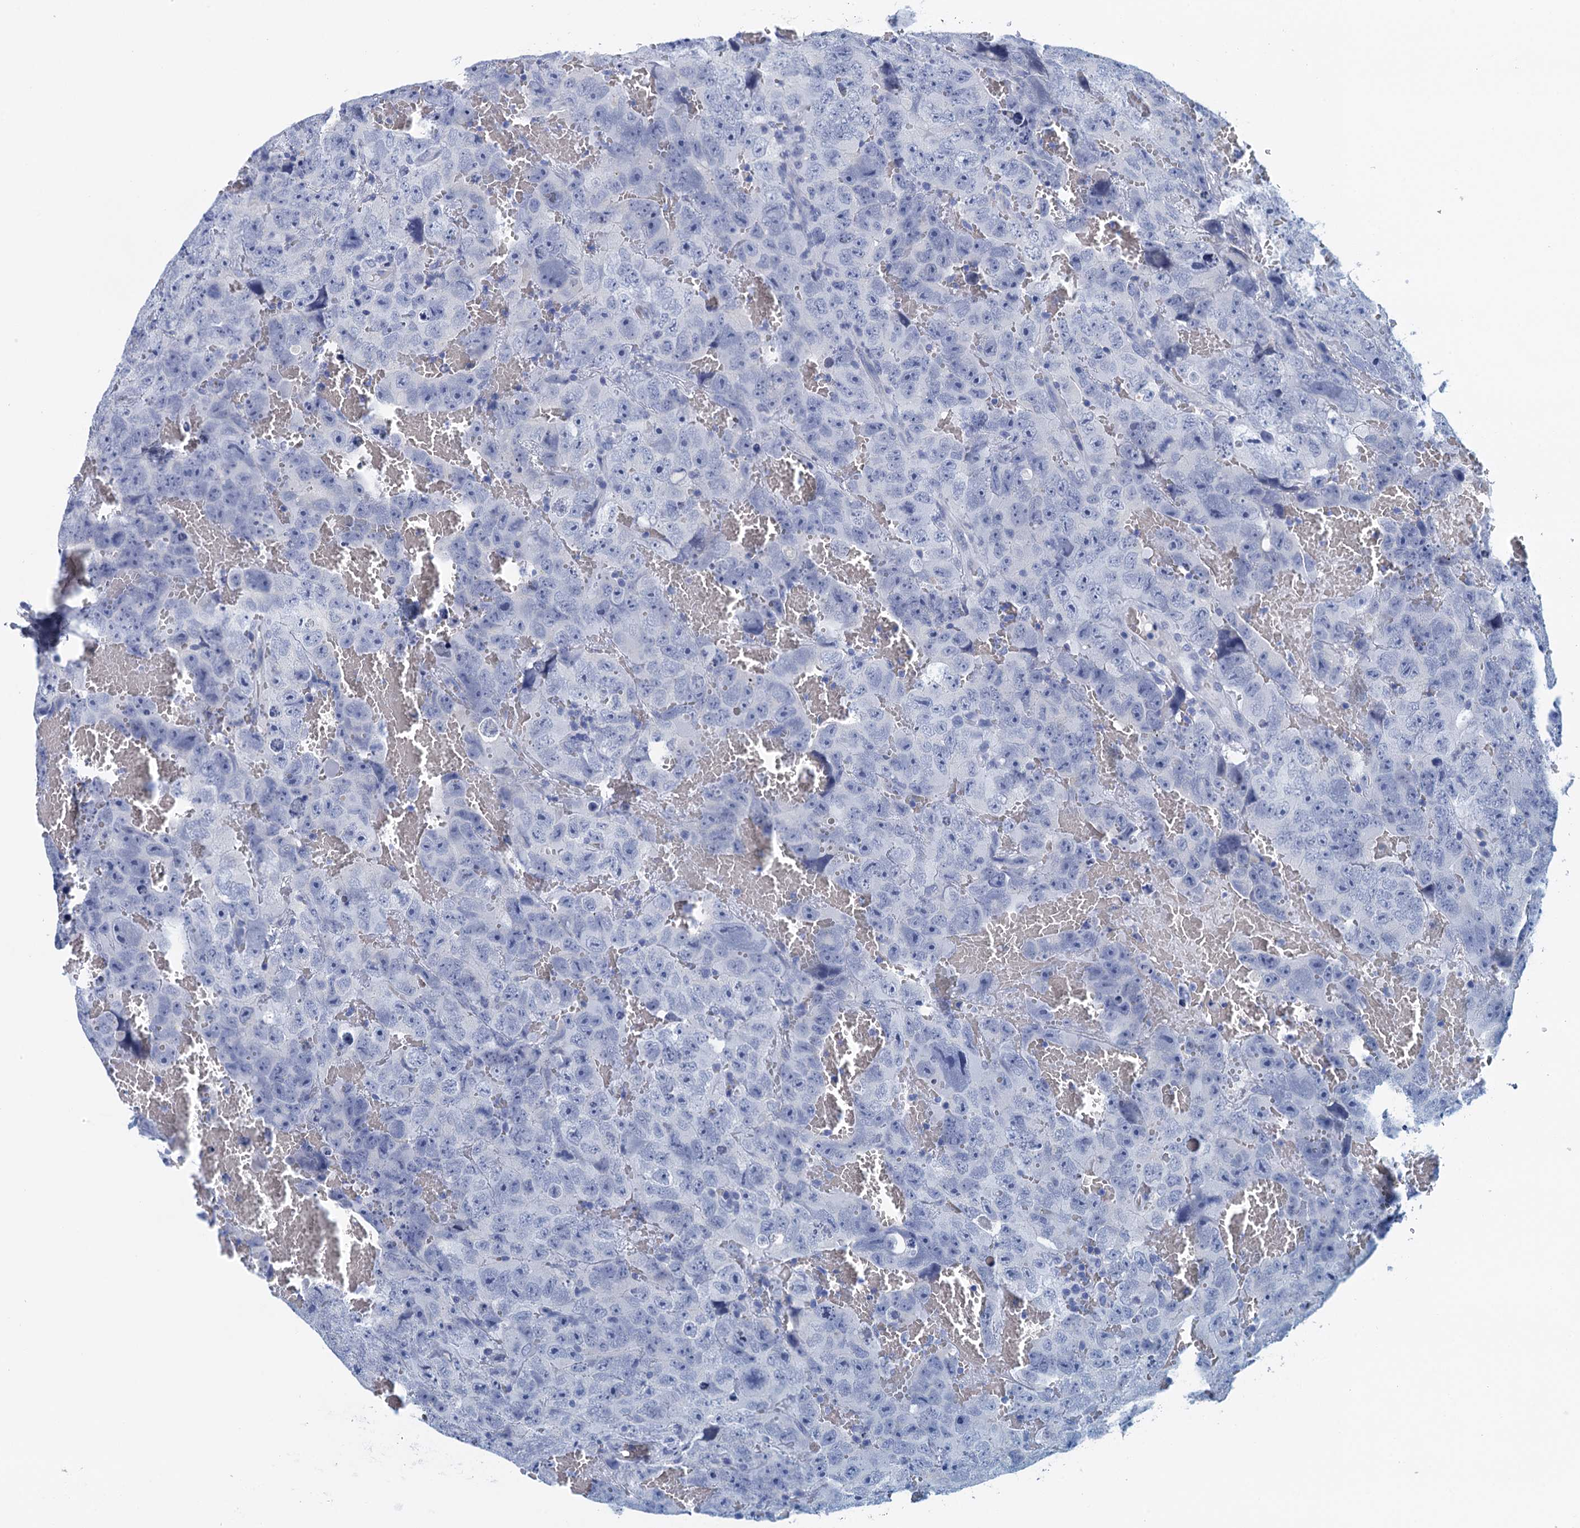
{"staining": {"intensity": "negative", "quantity": "none", "location": "none"}, "tissue": "testis cancer", "cell_type": "Tumor cells", "image_type": "cancer", "snomed": [{"axis": "morphology", "description": "Carcinoma, Embryonal, NOS"}, {"axis": "topography", "description": "Testis"}], "caption": "Tumor cells are negative for protein expression in human embryonal carcinoma (testis).", "gene": "CYP51A1", "patient": {"sex": "male", "age": 45}}